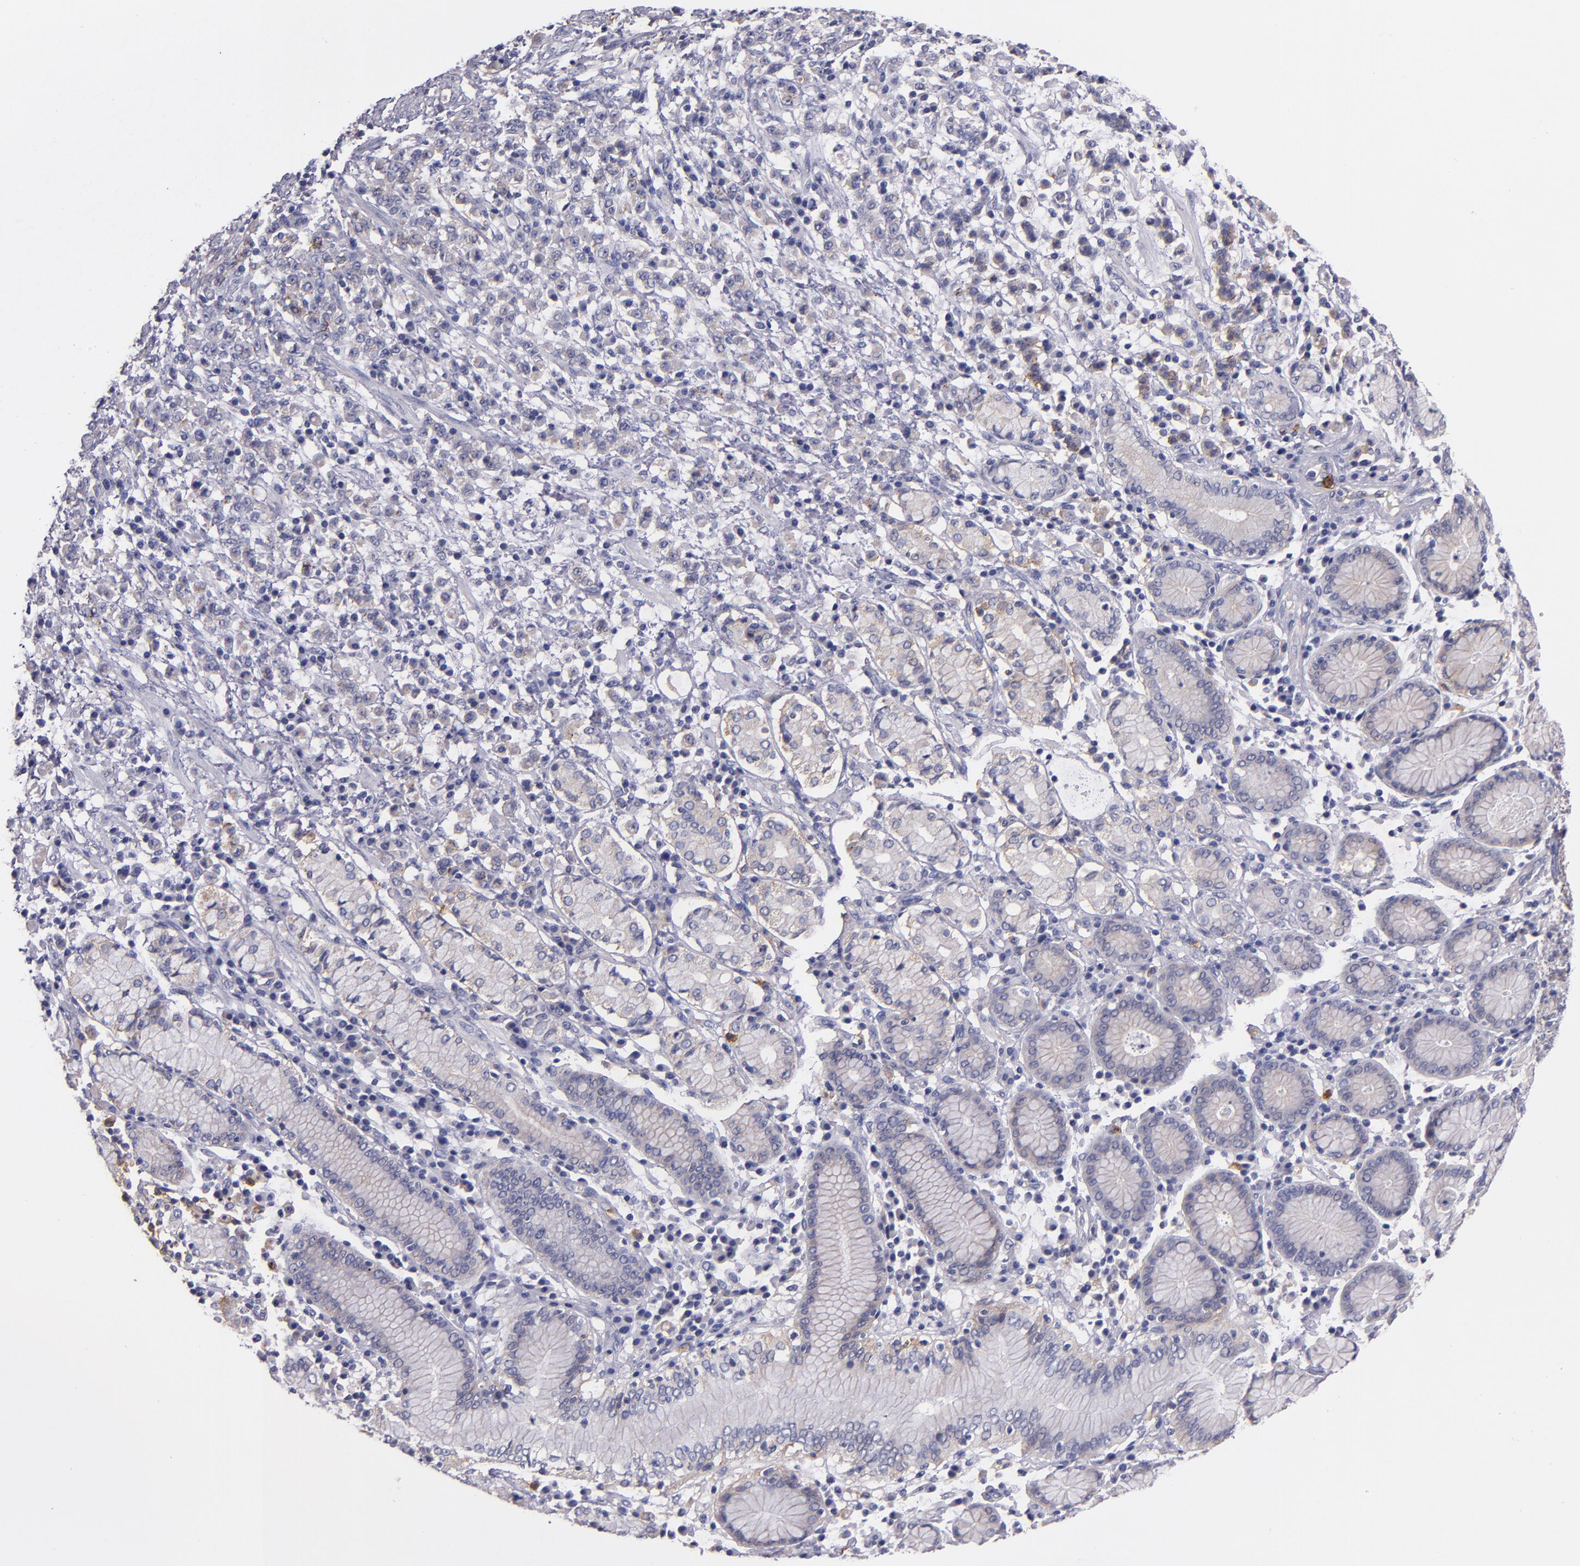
{"staining": {"intensity": "negative", "quantity": "none", "location": "none"}, "tissue": "stomach cancer", "cell_type": "Tumor cells", "image_type": "cancer", "snomed": [{"axis": "morphology", "description": "Adenocarcinoma, NOS"}, {"axis": "topography", "description": "Stomach, lower"}], "caption": "An image of human stomach cancer is negative for staining in tumor cells. (DAB immunohistochemistry (IHC) with hematoxylin counter stain).", "gene": "C5AR1", "patient": {"sex": "male", "age": 88}}